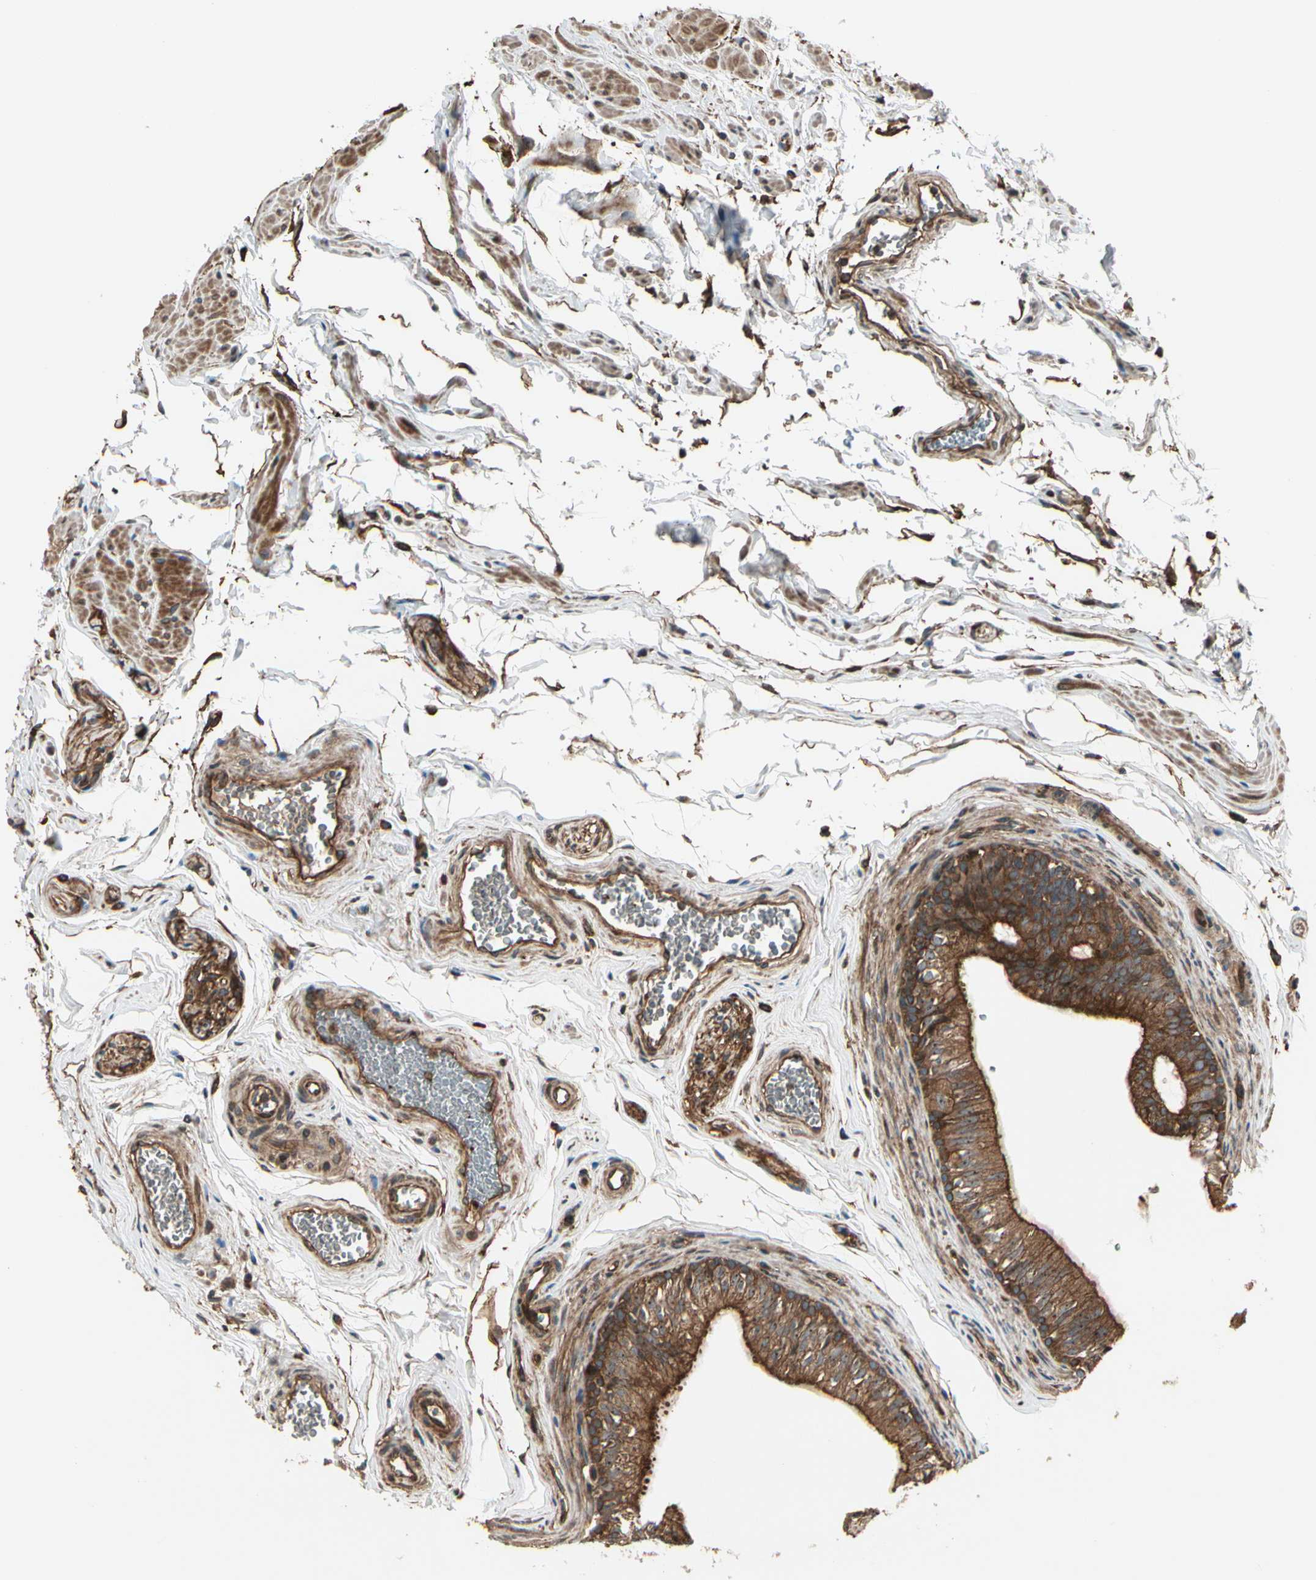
{"staining": {"intensity": "strong", "quantity": ">75%", "location": "cytoplasmic/membranous"}, "tissue": "epididymis", "cell_type": "Glandular cells", "image_type": "normal", "snomed": [{"axis": "morphology", "description": "Normal tissue, NOS"}, {"axis": "topography", "description": "Testis"}, {"axis": "topography", "description": "Epididymis"}], "caption": "A brown stain highlights strong cytoplasmic/membranous expression of a protein in glandular cells of benign human epididymis.", "gene": "FKBP15", "patient": {"sex": "male", "age": 36}}